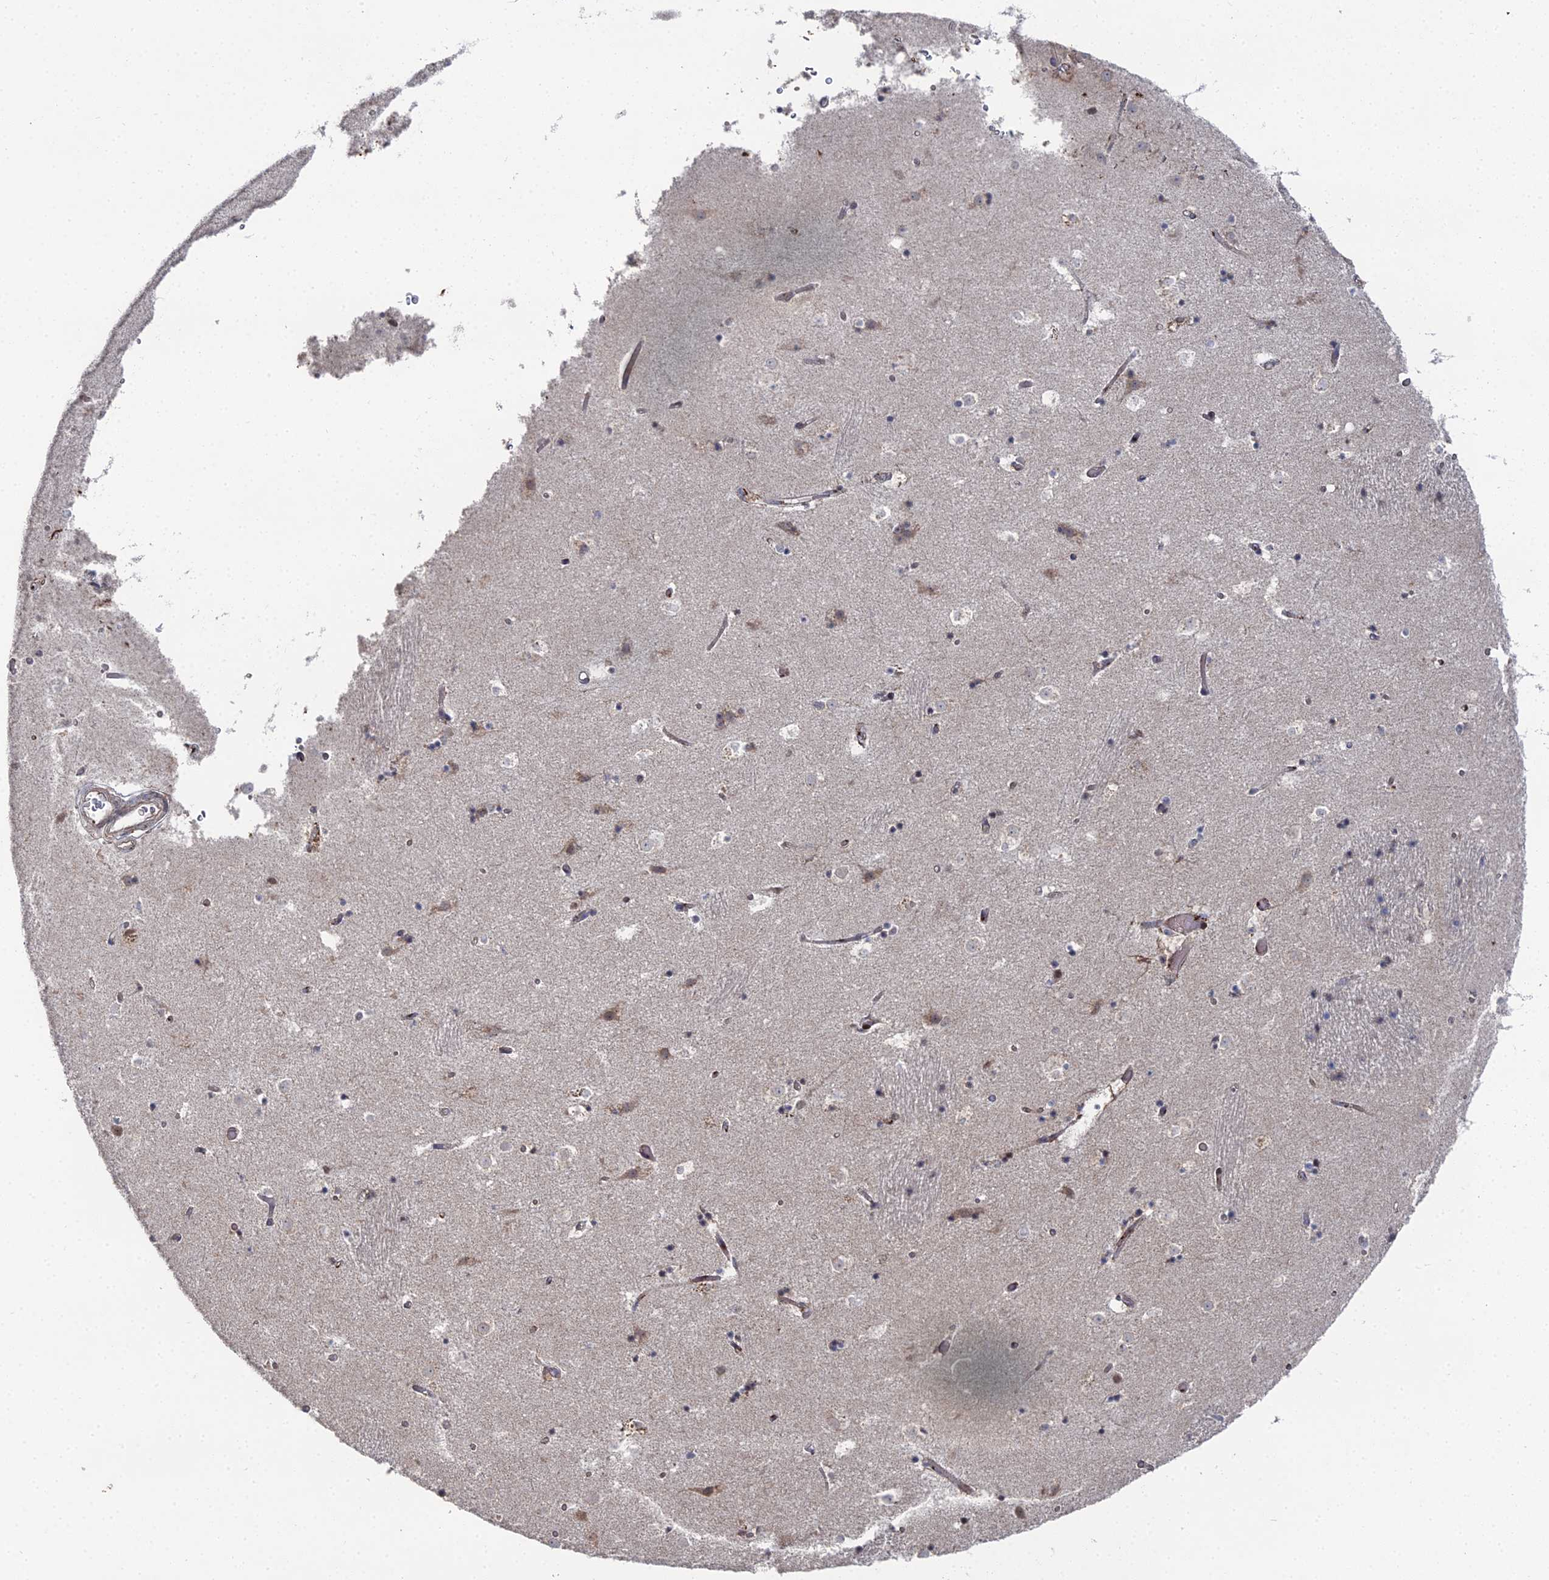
{"staining": {"intensity": "negative", "quantity": "none", "location": "none"}, "tissue": "caudate", "cell_type": "Glial cells", "image_type": "normal", "snomed": [{"axis": "morphology", "description": "Normal tissue, NOS"}, {"axis": "topography", "description": "Lateral ventricle wall"}], "caption": "The image reveals no significant expression in glial cells of caudate. Brightfield microscopy of immunohistochemistry stained with DAB (3,3'-diaminobenzidine) (brown) and hematoxylin (blue), captured at high magnification.", "gene": "SGMS1", "patient": {"sex": "female", "age": 52}}